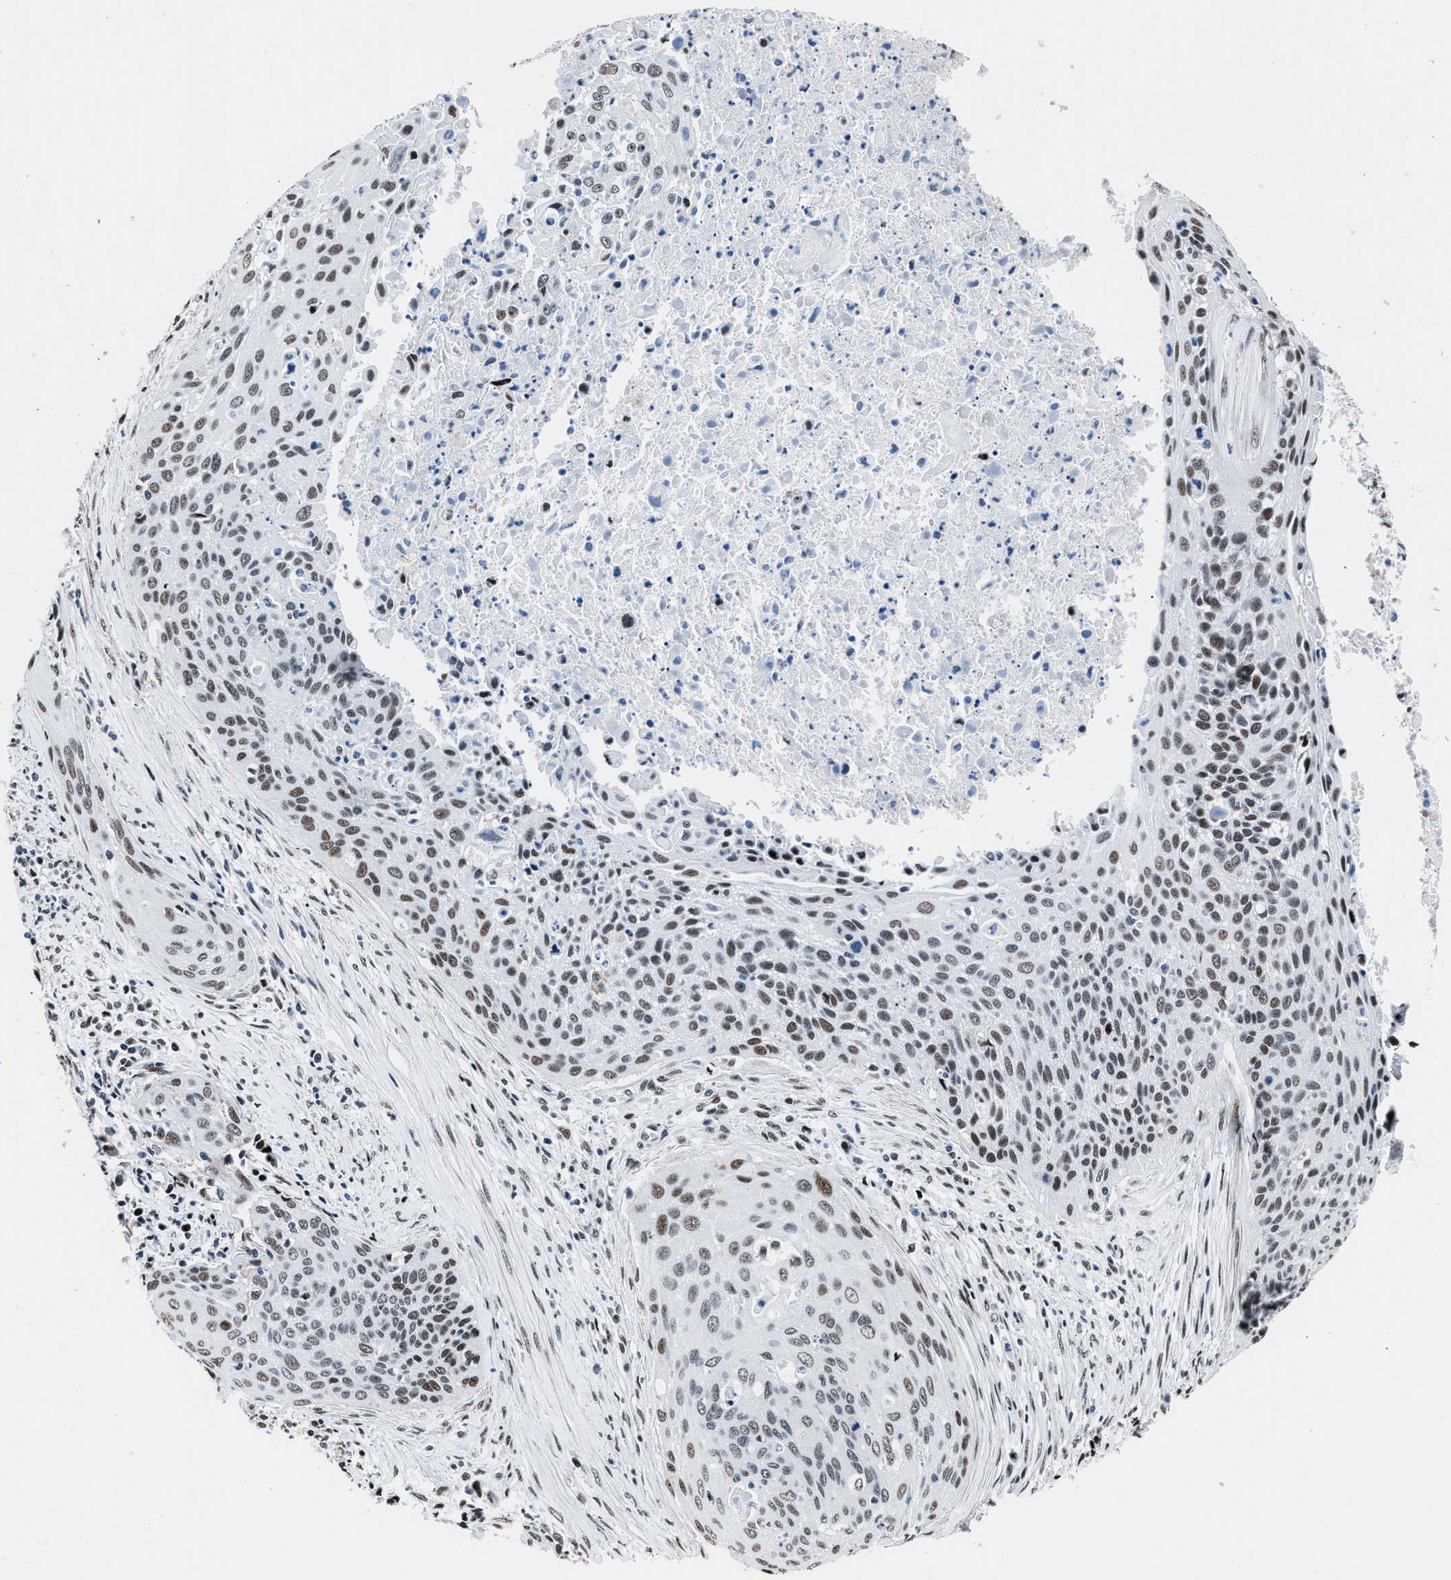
{"staining": {"intensity": "weak", "quantity": ">75%", "location": "nuclear"}, "tissue": "cervical cancer", "cell_type": "Tumor cells", "image_type": "cancer", "snomed": [{"axis": "morphology", "description": "Squamous cell carcinoma, NOS"}, {"axis": "topography", "description": "Cervix"}], "caption": "A brown stain shows weak nuclear positivity of a protein in human cervical cancer (squamous cell carcinoma) tumor cells.", "gene": "PPIE", "patient": {"sex": "female", "age": 55}}